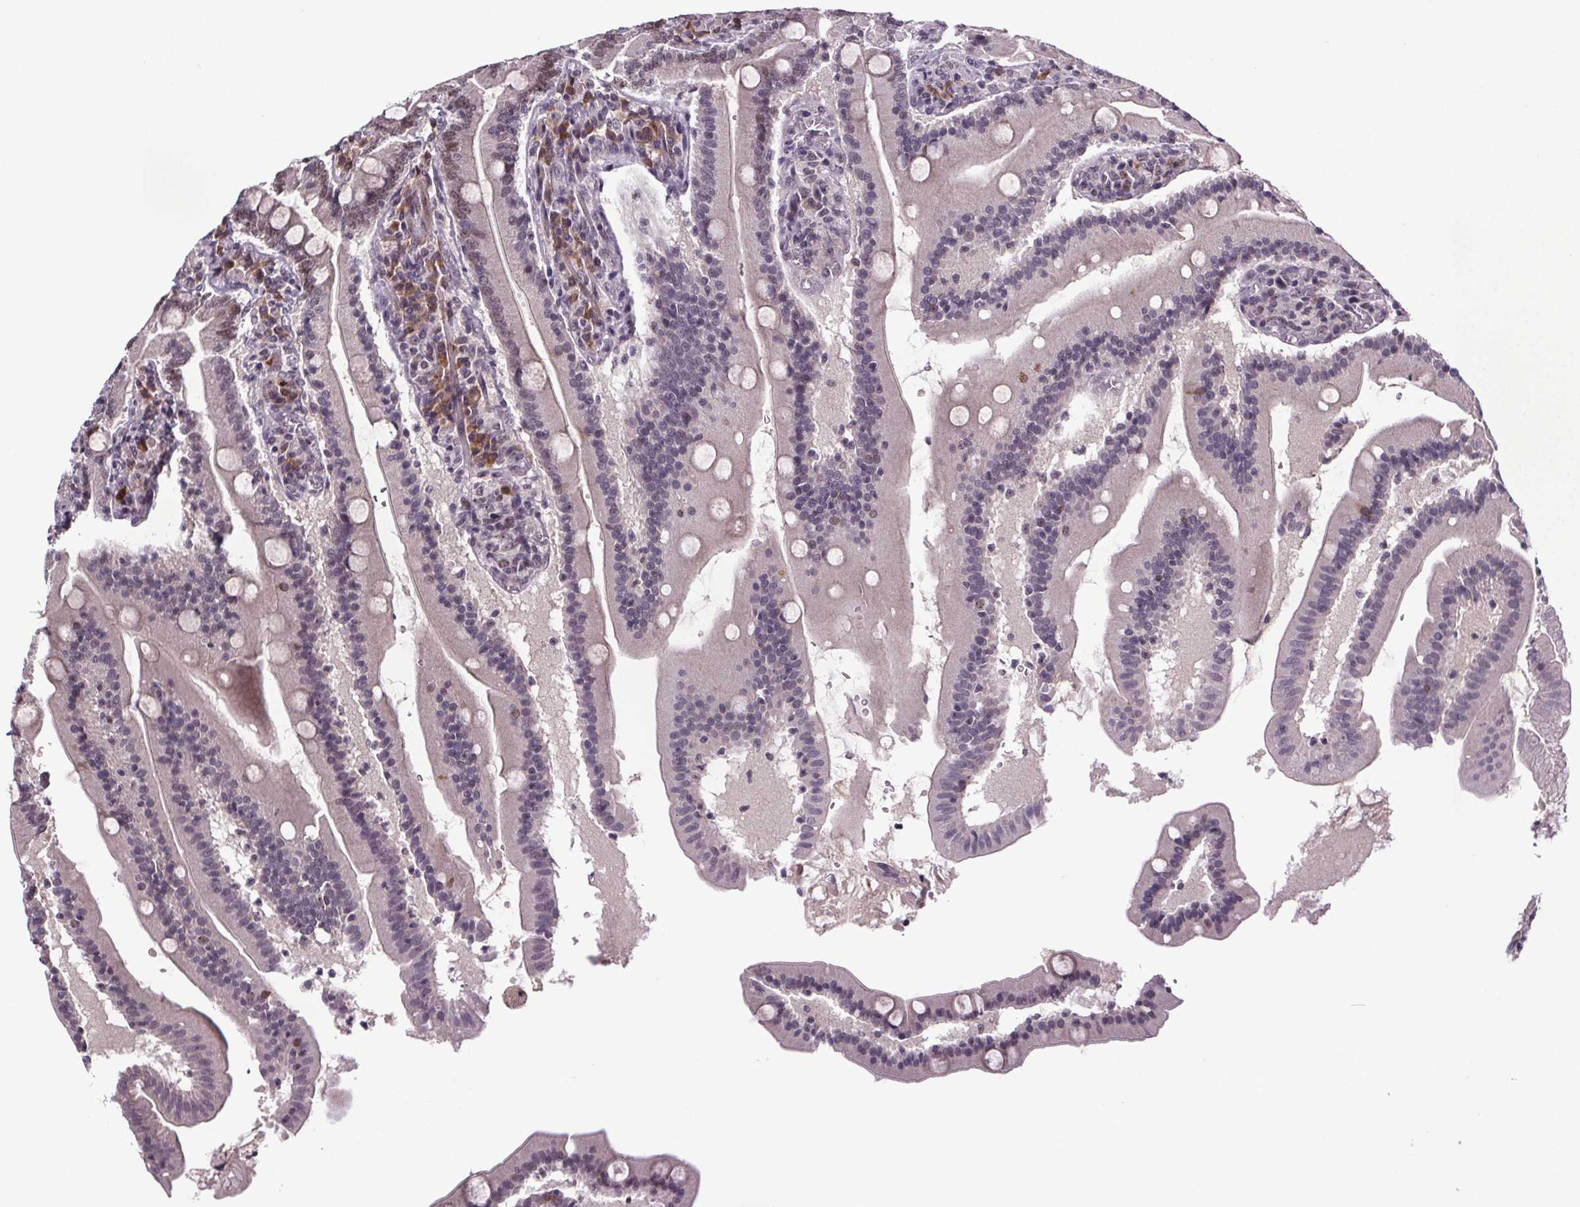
{"staining": {"intensity": "moderate", "quantity": "25%-75%", "location": "cytoplasmic/membranous,nuclear"}, "tissue": "small intestine", "cell_type": "Glandular cells", "image_type": "normal", "snomed": [{"axis": "morphology", "description": "Normal tissue, NOS"}, {"axis": "topography", "description": "Small intestine"}], "caption": "An IHC histopathology image of unremarkable tissue is shown. Protein staining in brown labels moderate cytoplasmic/membranous,nuclear positivity in small intestine within glandular cells.", "gene": "ATMIN", "patient": {"sex": "male", "age": 37}}